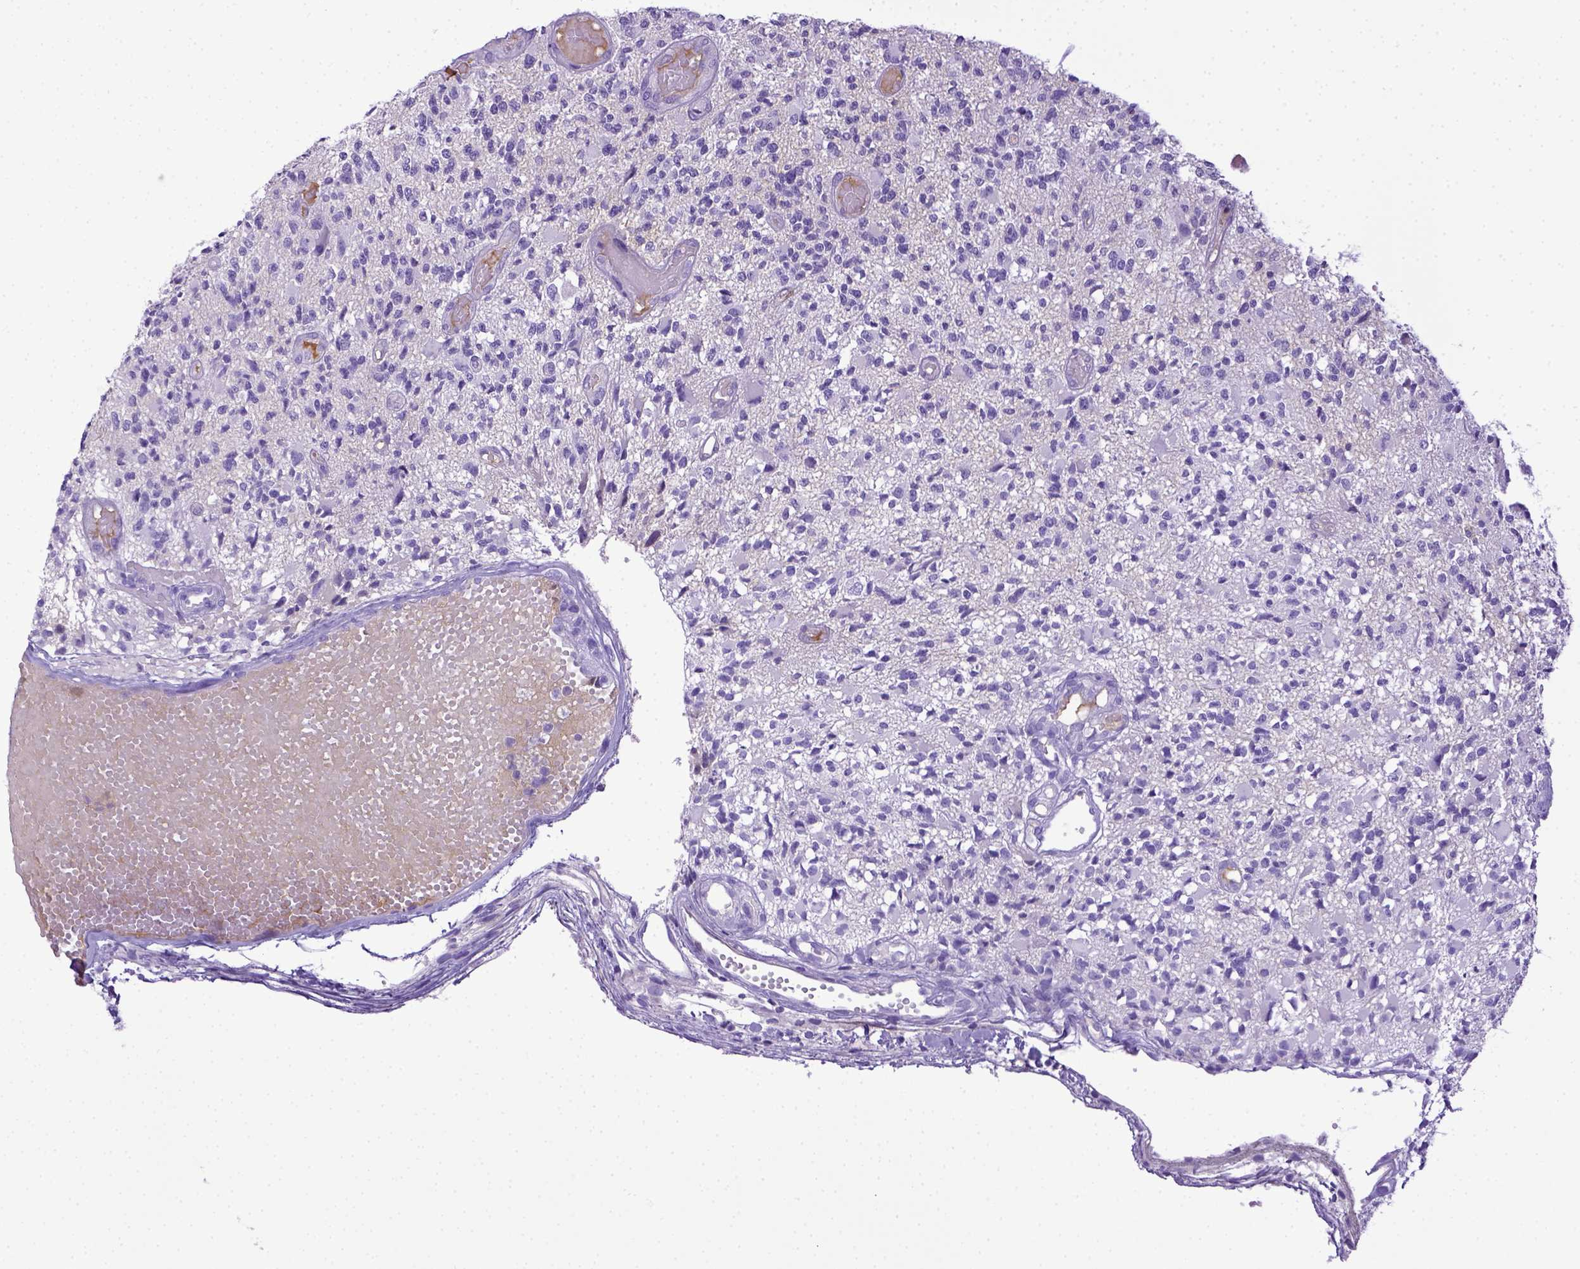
{"staining": {"intensity": "negative", "quantity": "none", "location": "none"}, "tissue": "glioma", "cell_type": "Tumor cells", "image_type": "cancer", "snomed": [{"axis": "morphology", "description": "Glioma, malignant, High grade"}, {"axis": "topography", "description": "Brain"}], "caption": "Immunohistochemical staining of human glioma exhibits no significant positivity in tumor cells.", "gene": "ITIH4", "patient": {"sex": "female", "age": 63}}